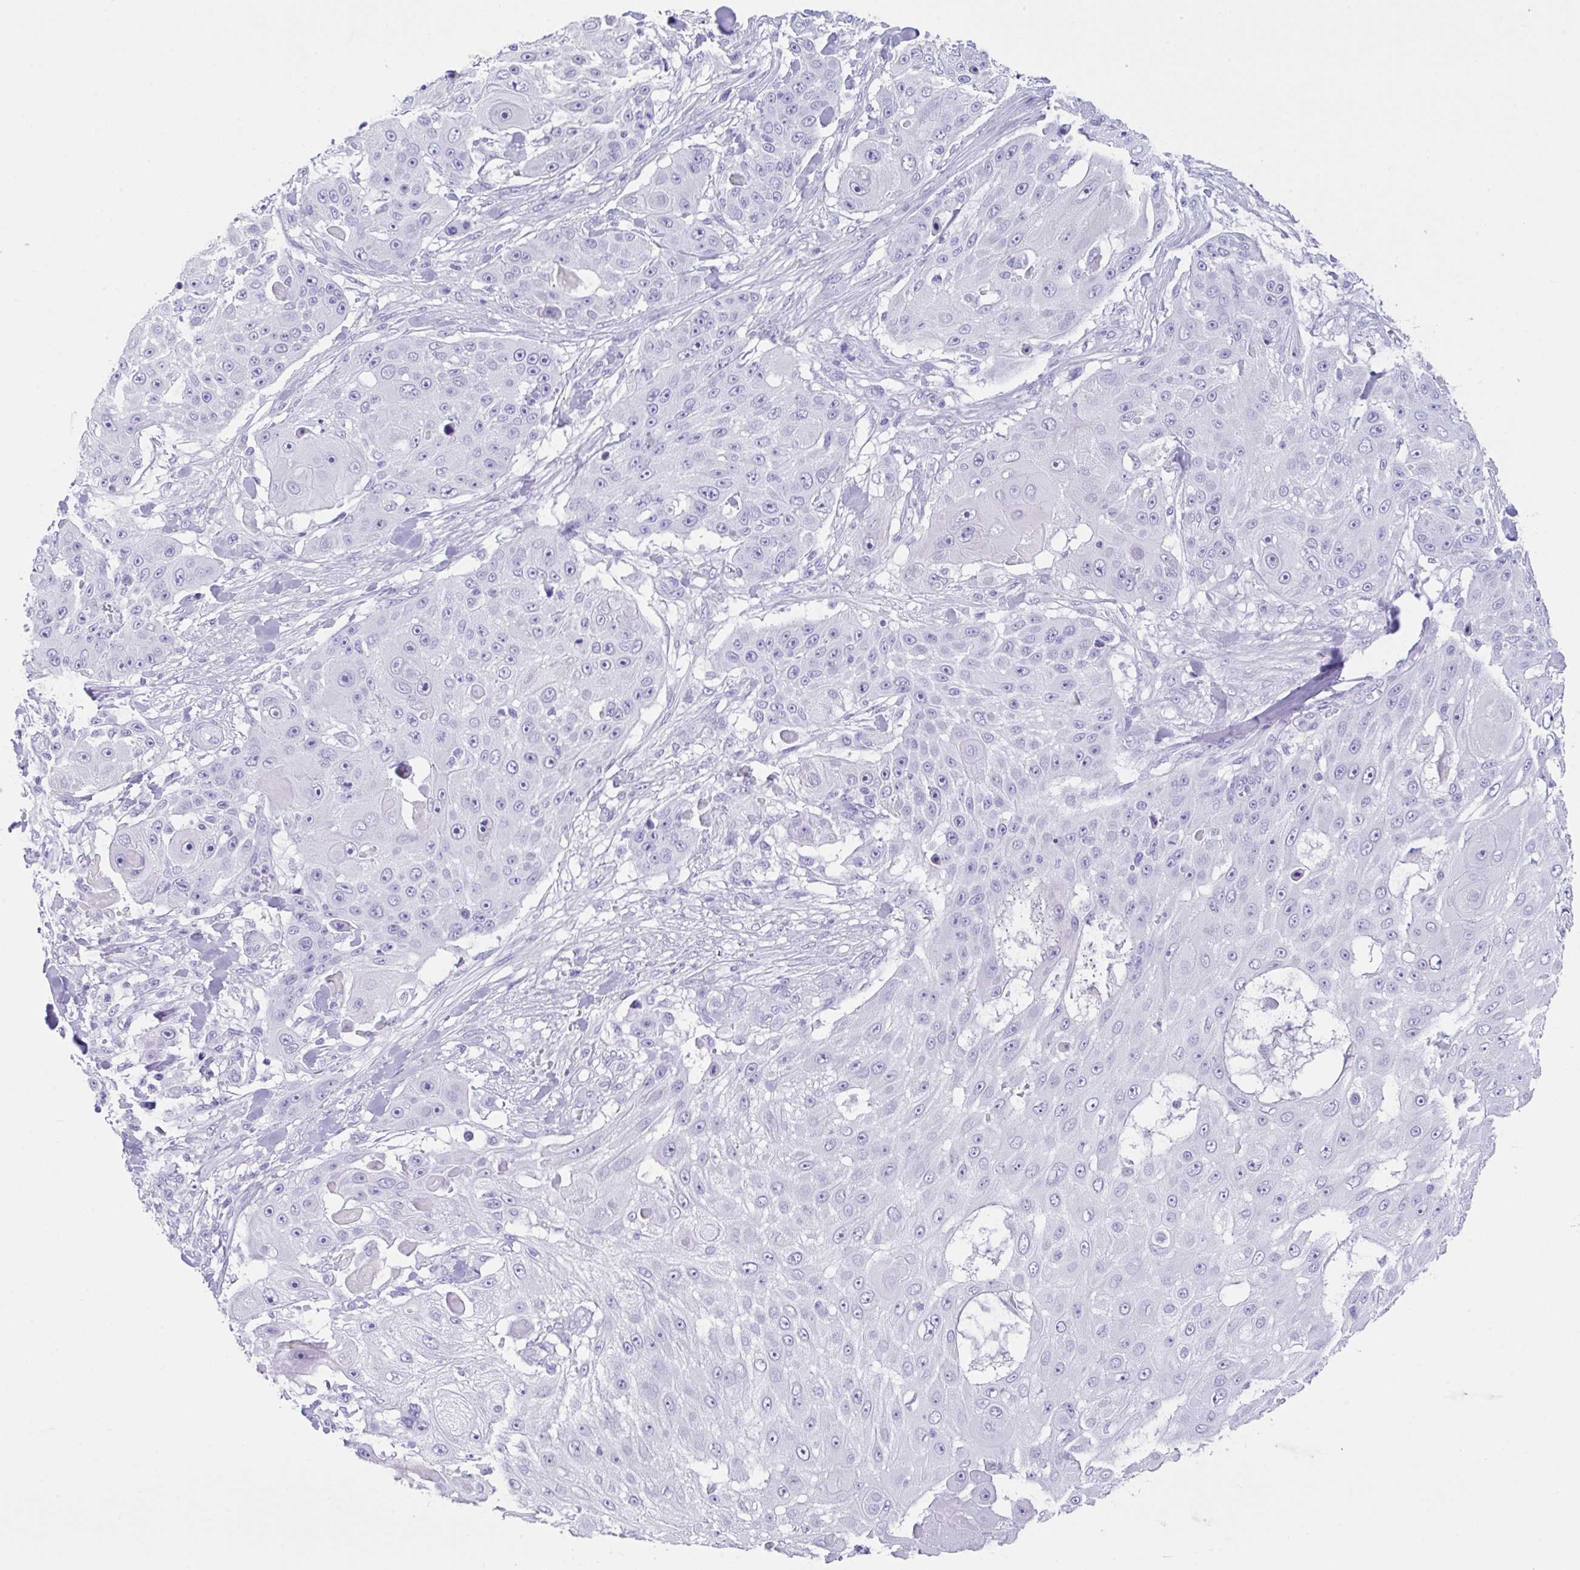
{"staining": {"intensity": "negative", "quantity": "none", "location": "none"}, "tissue": "skin cancer", "cell_type": "Tumor cells", "image_type": "cancer", "snomed": [{"axis": "morphology", "description": "Squamous cell carcinoma, NOS"}, {"axis": "topography", "description": "Skin"}], "caption": "Immunohistochemical staining of skin cancer reveals no significant staining in tumor cells.", "gene": "CPA1", "patient": {"sex": "female", "age": 86}}